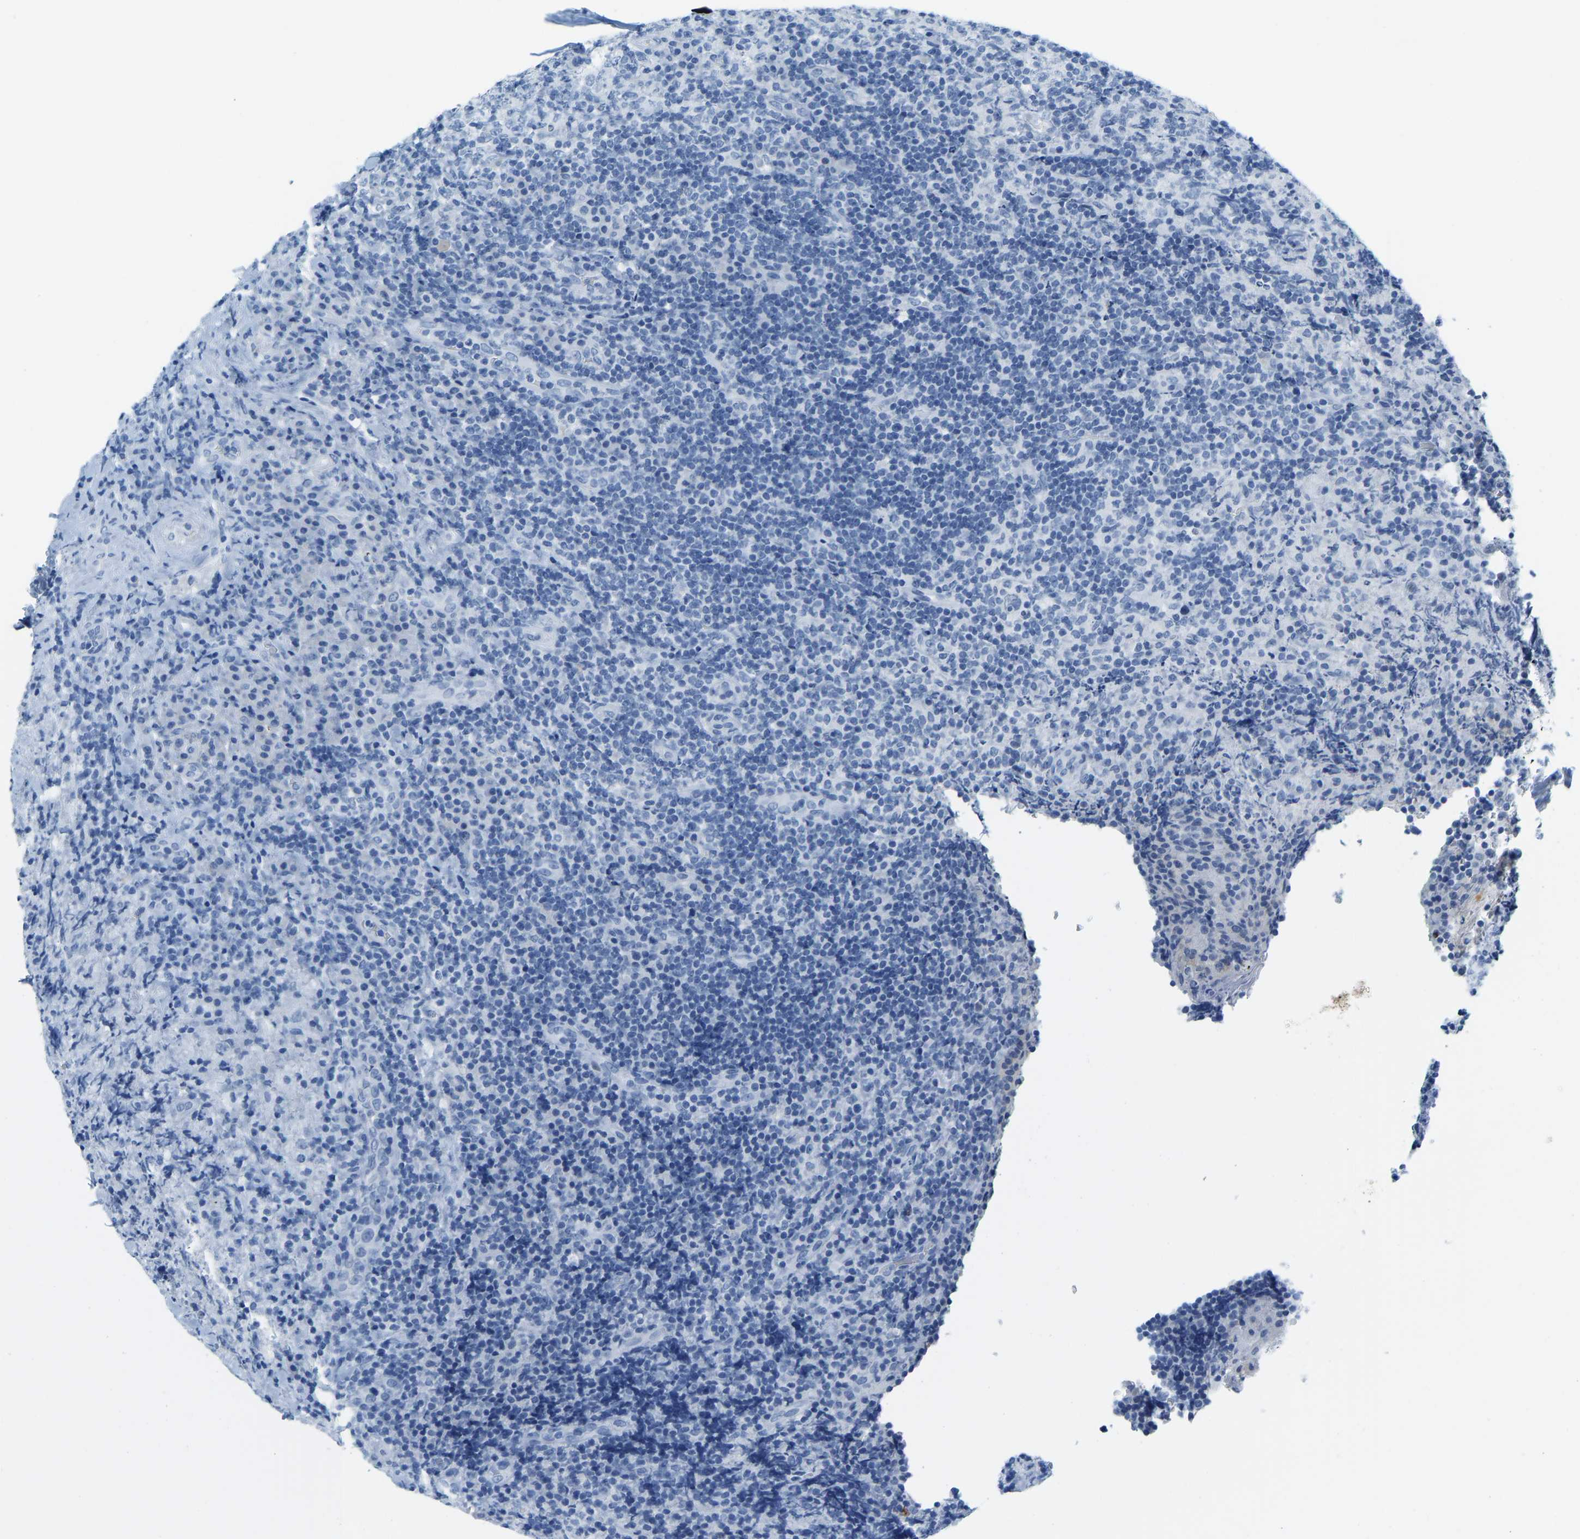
{"staining": {"intensity": "negative", "quantity": "none", "location": "none"}, "tissue": "lymphoma", "cell_type": "Tumor cells", "image_type": "cancer", "snomed": [{"axis": "morphology", "description": "Malignant lymphoma, non-Hodgkin's type, High grade"}, {"axis": "topography", "description": "Tonsil"}], "caption": "Immunohistochemistry (IHC) photomicrograph of lymphoma stained for a protein (brown), which exhibits no staining in tumor cells.", "gene": "SERPINB3", "patient": {"sex": "female", "age": 36}}